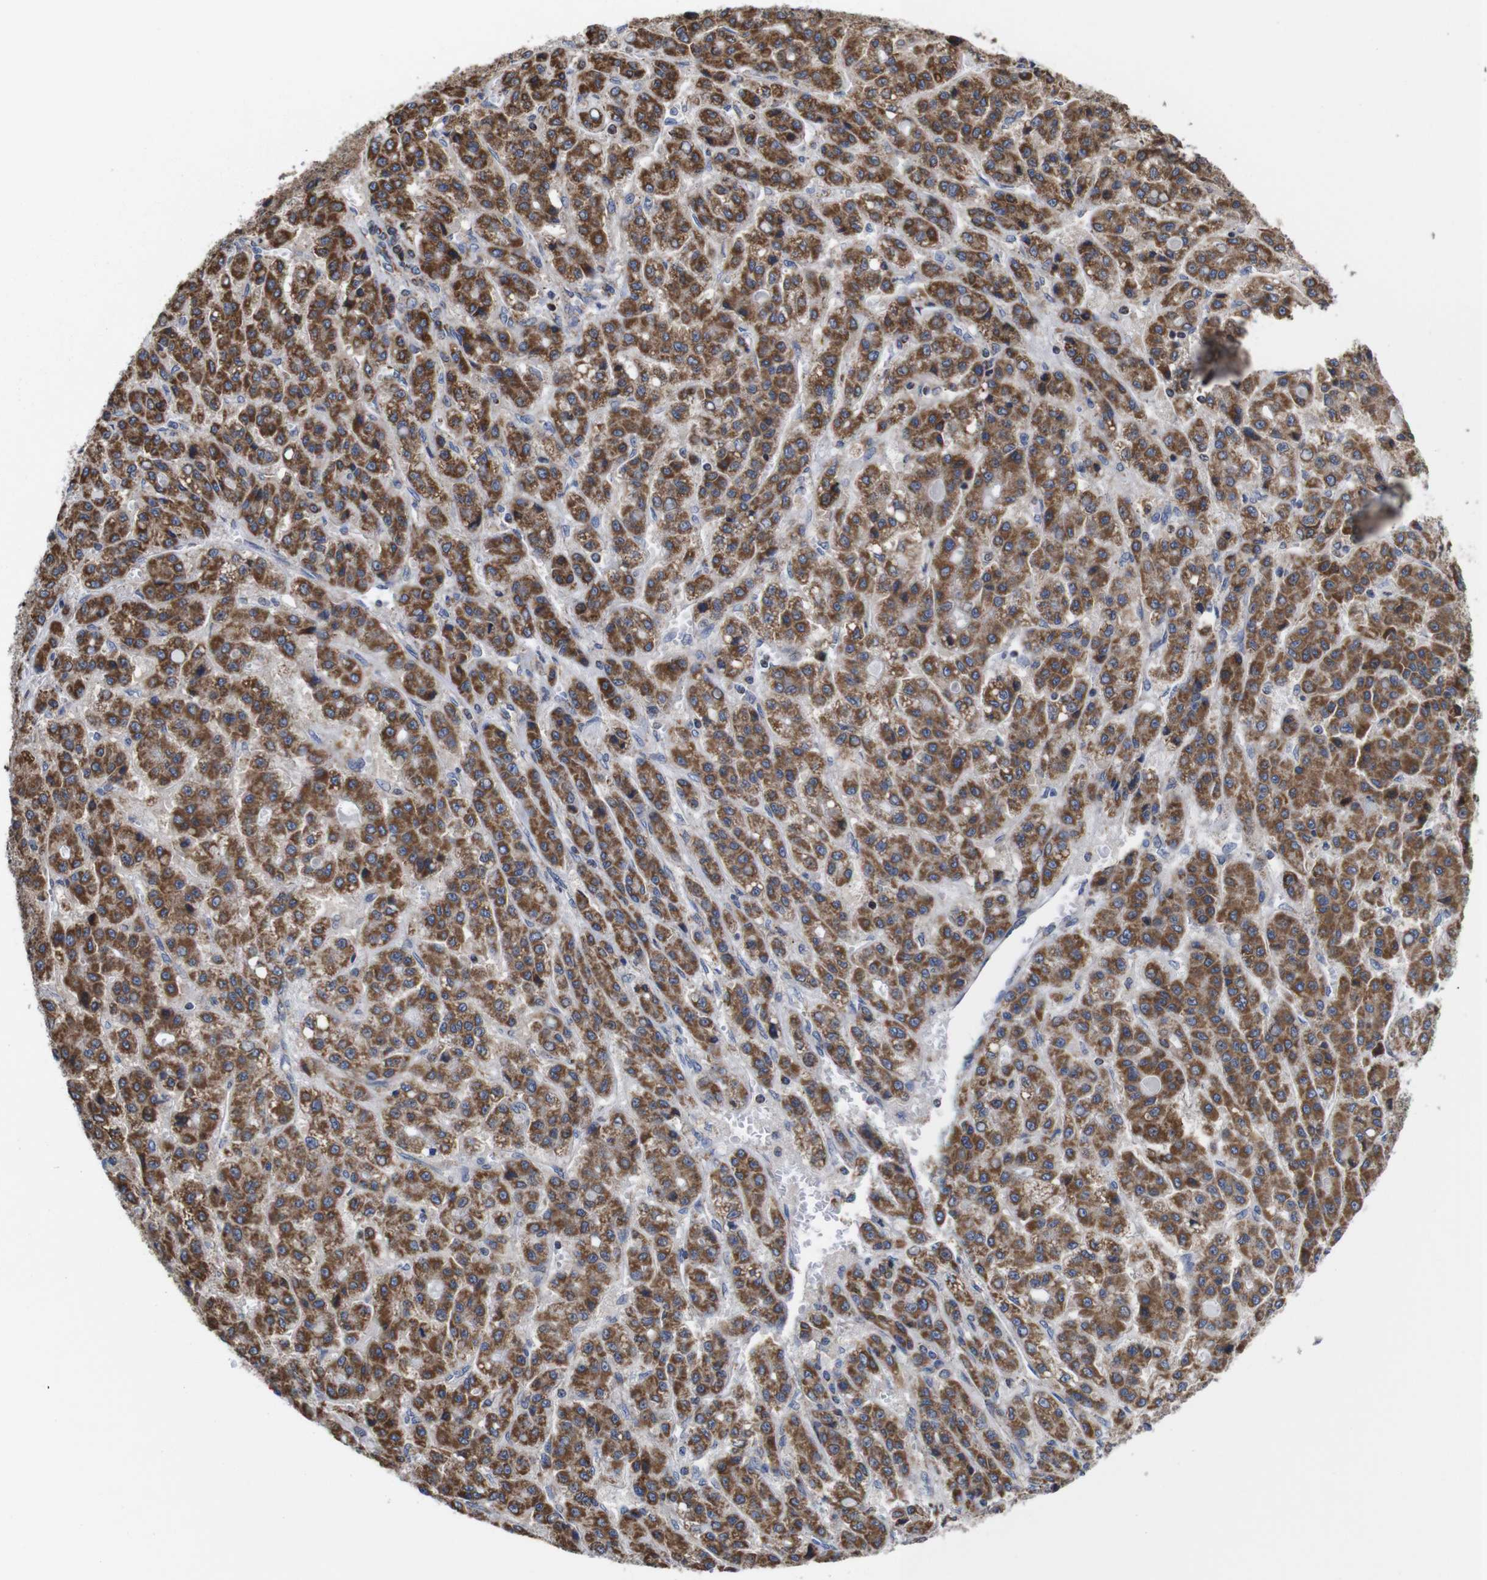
{"staining": {"intensity": "strong", "quantity": ">75%", "location": "cytoplasmic/membranous"}, "tissue": "liver cancer", "cell_type": "Tumor cells", "image_type": "cancer", "snomed": [{"axis": "morphology", "description": "Carcinoma, Hepatocellular, NOS"}, {"axis": "topography", "description": "Liver"}], "caption": "Protein analysis of hepatocellular carcinoma (liver) tissue exhibits strong cytoplasmic/membranous expression in about >75% of tumor cells.", "gene": "C17orf80", "patient": {"sex": "male", "age": 70}}